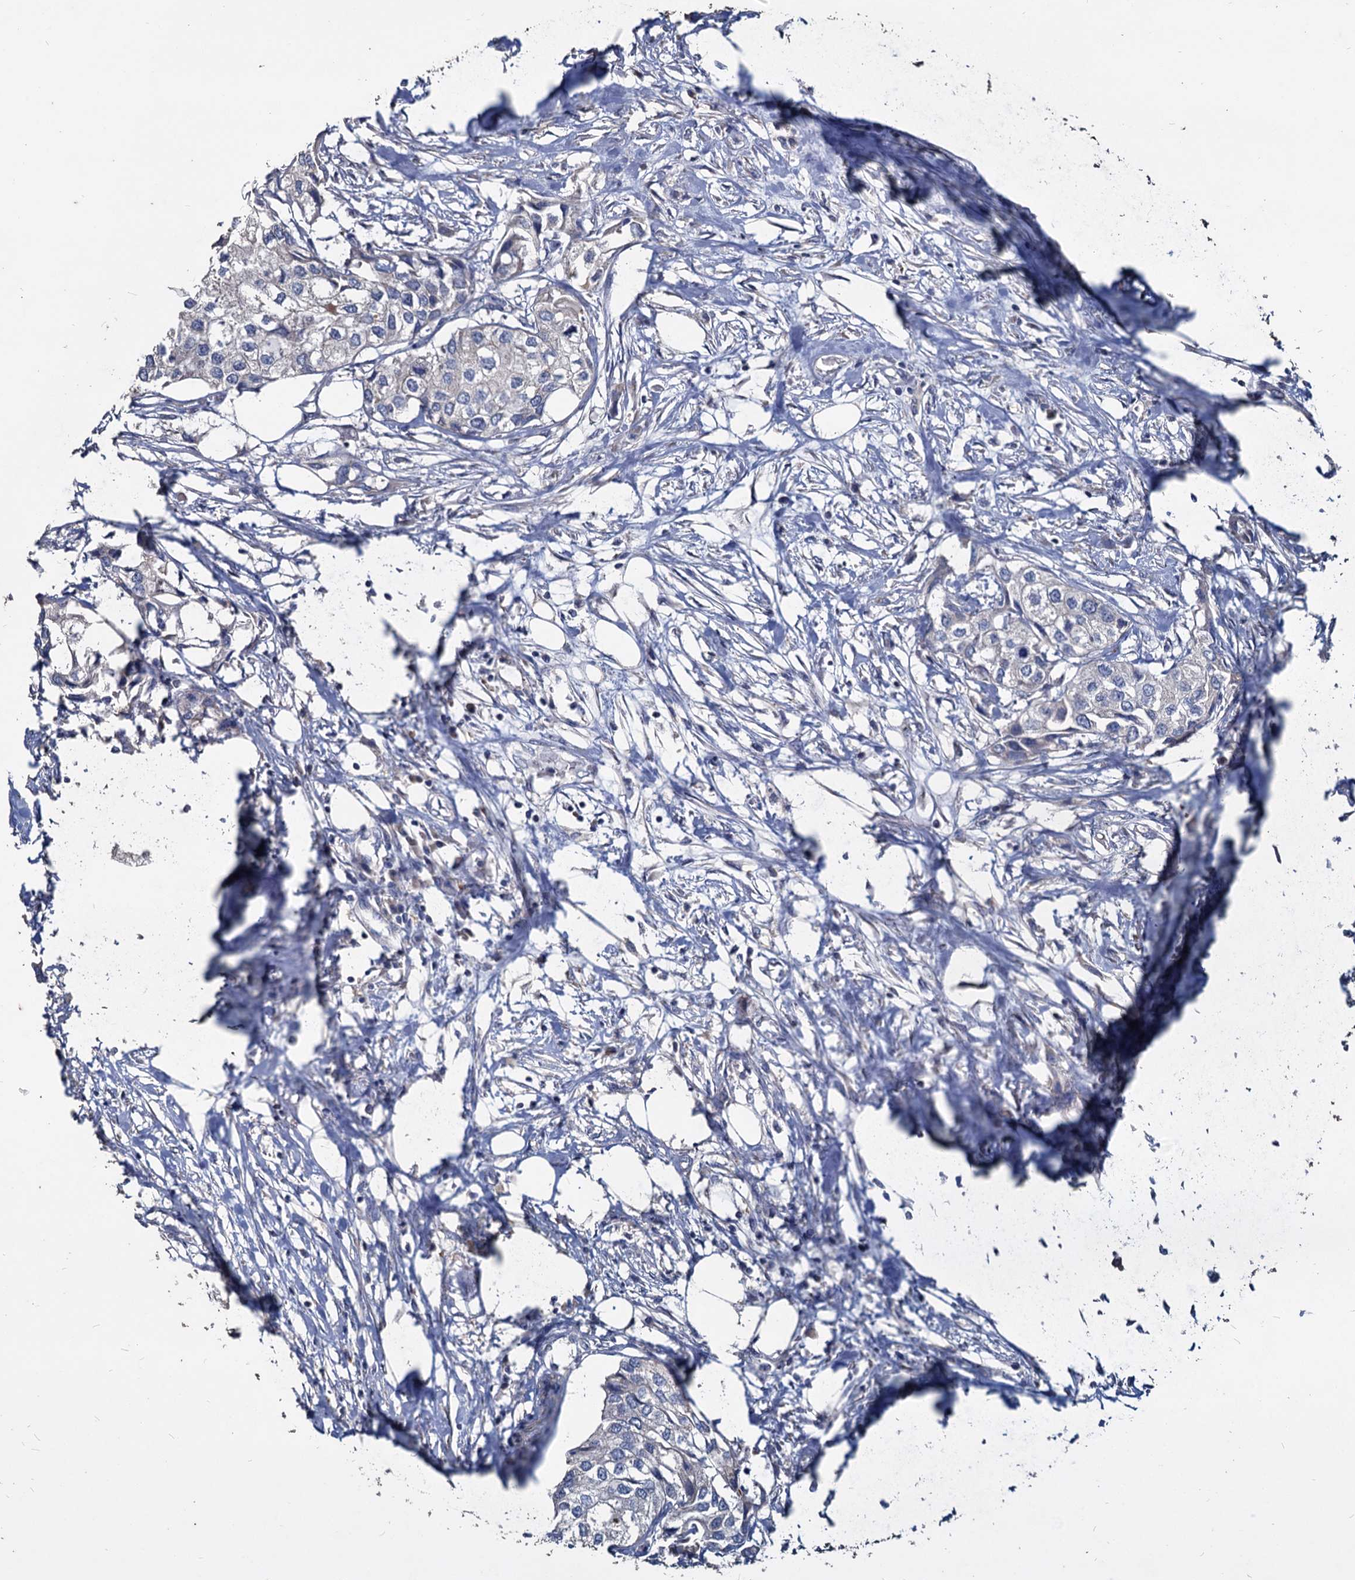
{"staining": {"intensity": "negative", "quantity": "none", "location": "none"}, "tissue": "urothelial cancer", "cell_type": "Tumor cells", "image_type": "cancer", "snomed": [{"axis": "morphology", "description": "Urothelial carcinoma, High grade"}, {"axis": "topography", "description": "Urinary bladder"}], "caption": "Tumor cells show no significant staining in urothelial carcinoma (high-grade).", "gene": "DEPDC4", "patient": {"sex": "male", "age": 64}}